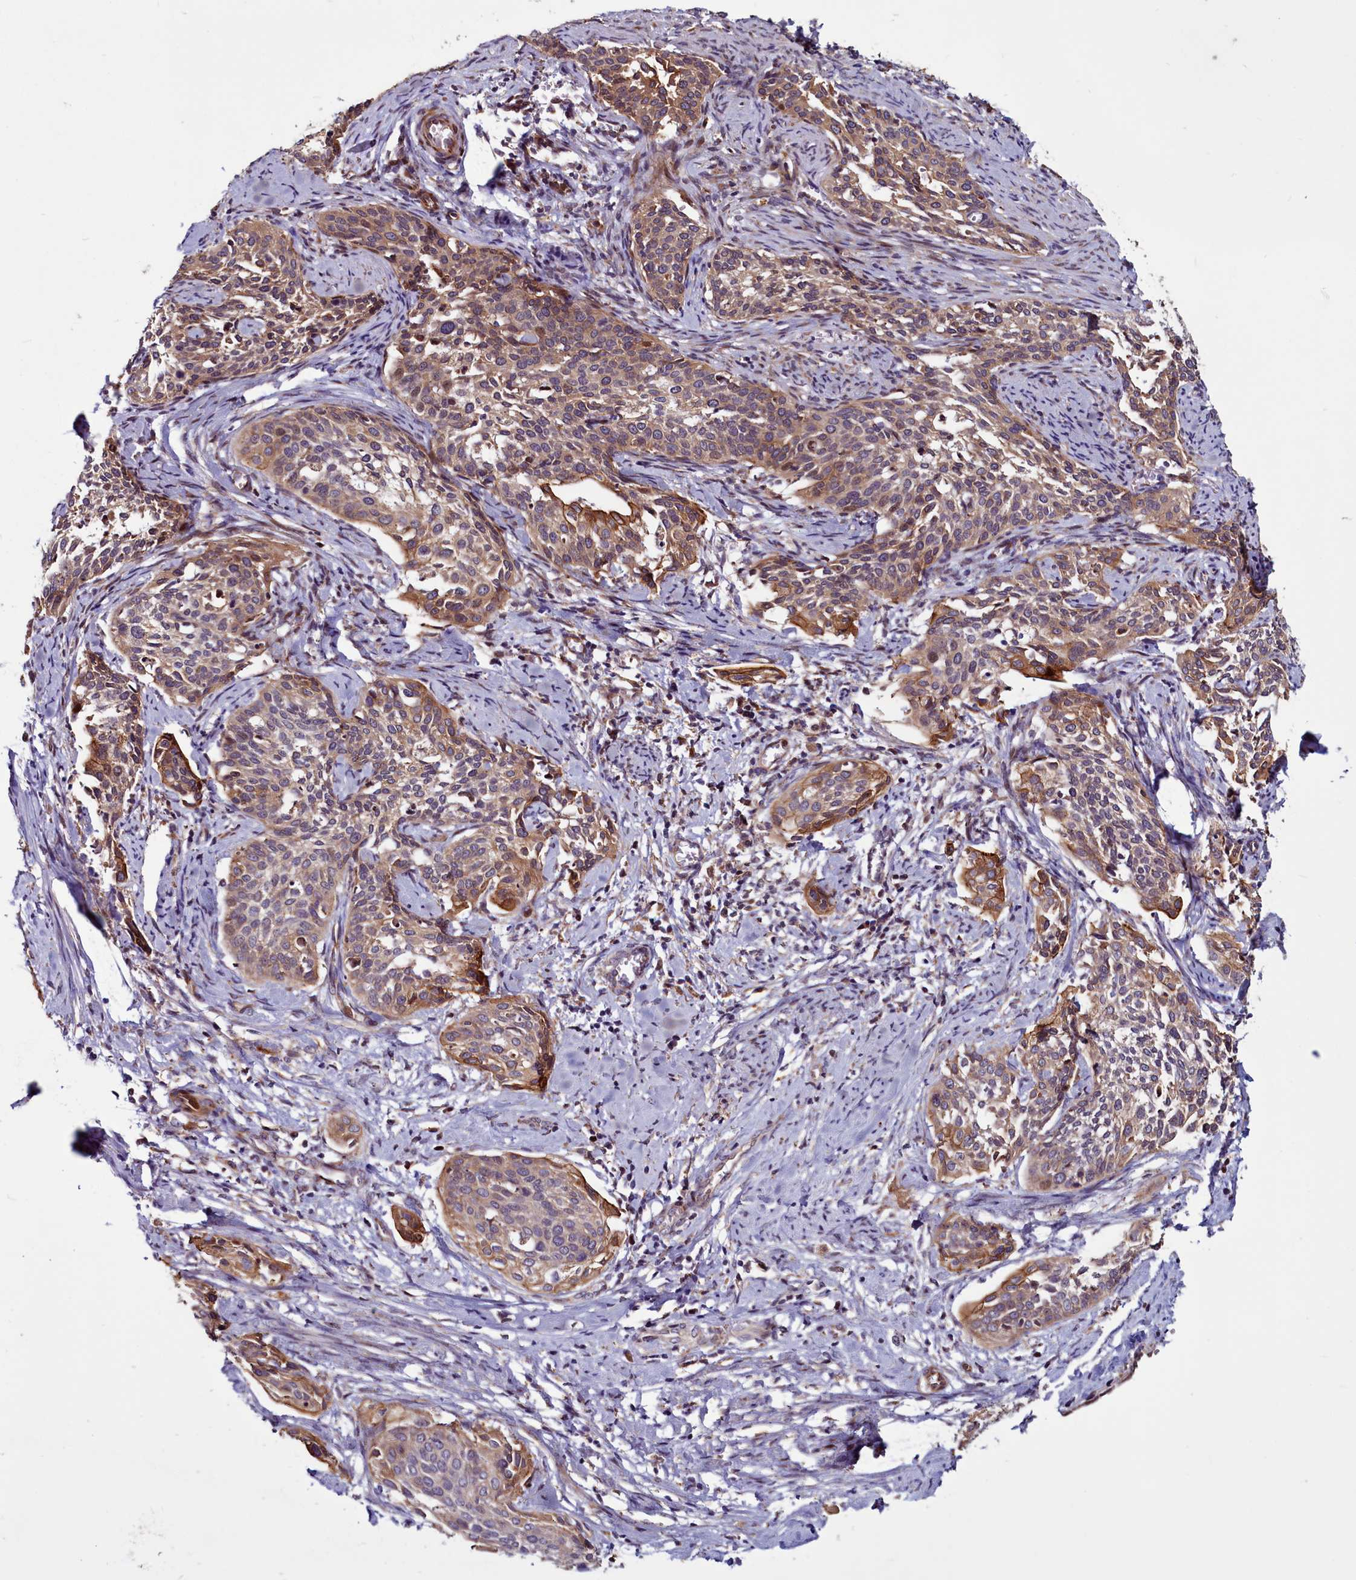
{"staining": {"intensity": "moderate", "quantity": "25%-75%", "location": "cytoplasmic/membranous"}, "tissue": "cervical cancer", "cell_type": "Tumor cells", "image_type": "cancer", "snomed": [{"axis": "morphology", "description": "Squamous cell carcinoma, NOS"}, {"axis": "topography", "description": "Cervix"}], "caption": "Cervical cancer (squamous cell carcinoma) stained with DAB (3,3'-diaminobenzidine) immunohistochemistry (IHC) demonstrates medium levels of moderate cytoplasmic/membranous staining in about 25%-75% of tumor cells.", "gene": "MCRIP1", "patient": {"sex": "female", "age": 44}}